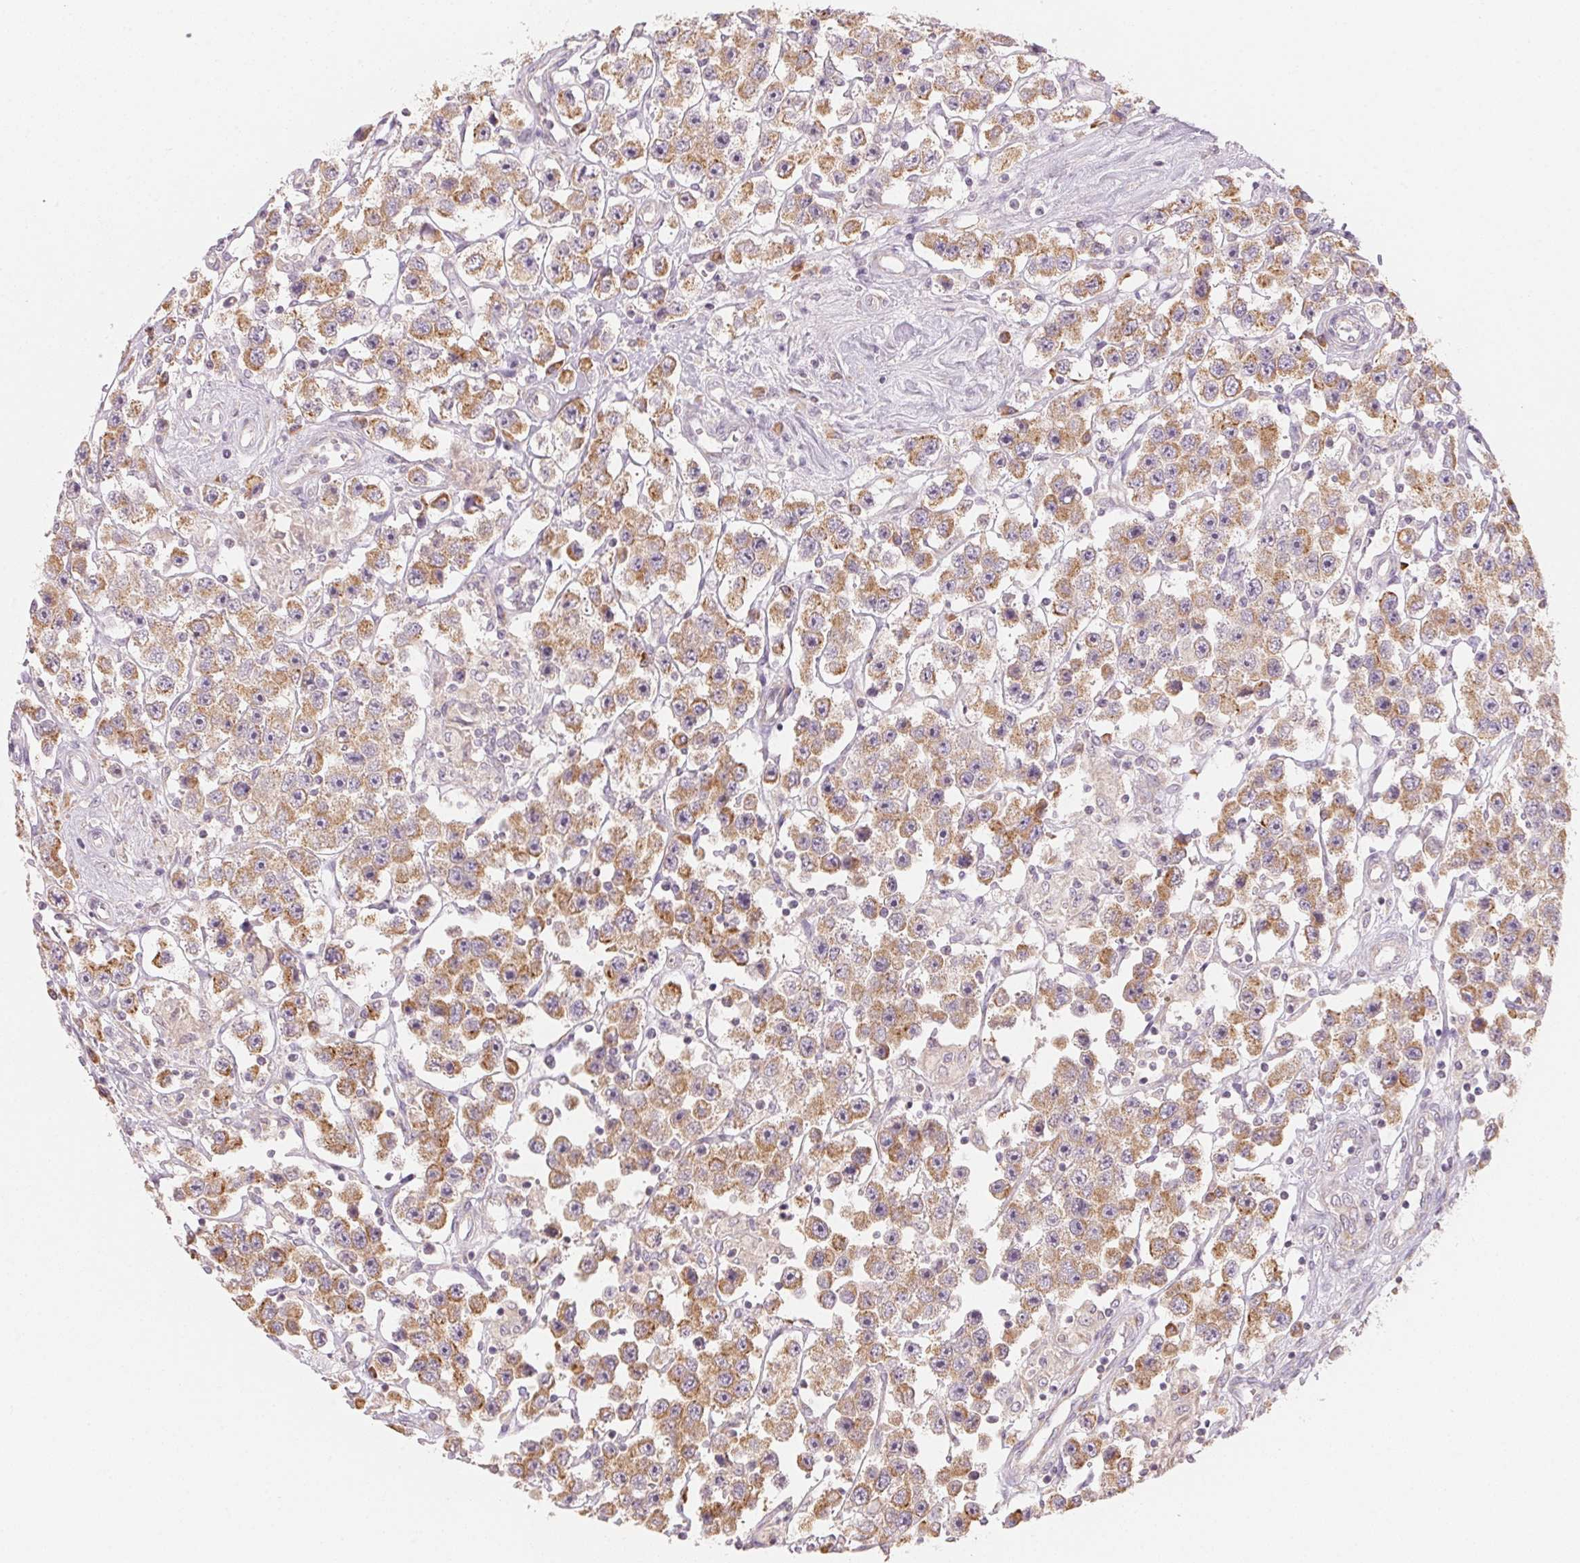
{"staining": {"intensity": "moderate", "quantity": ">75%", "location": "cytoplasmic/membranous"}, "tissue": "testis cancer", "cell_type": "Tumor cells", "image_type": "cancer", "snomed": [{"axis": "morphology", "description": "Seminoma, NOS"}, {"axis": "topography", "description": "Testis"}], "caption": "Immunohistochemistry photomicrograph of human testis cancer stained for a protein (brown), which displays medium levels of moderate cytoplasmic/membranous staining in approximately >75% of tumor cells.", "gene": "BLOC1S2", "patient": {"sex": "male", "age": 45}}